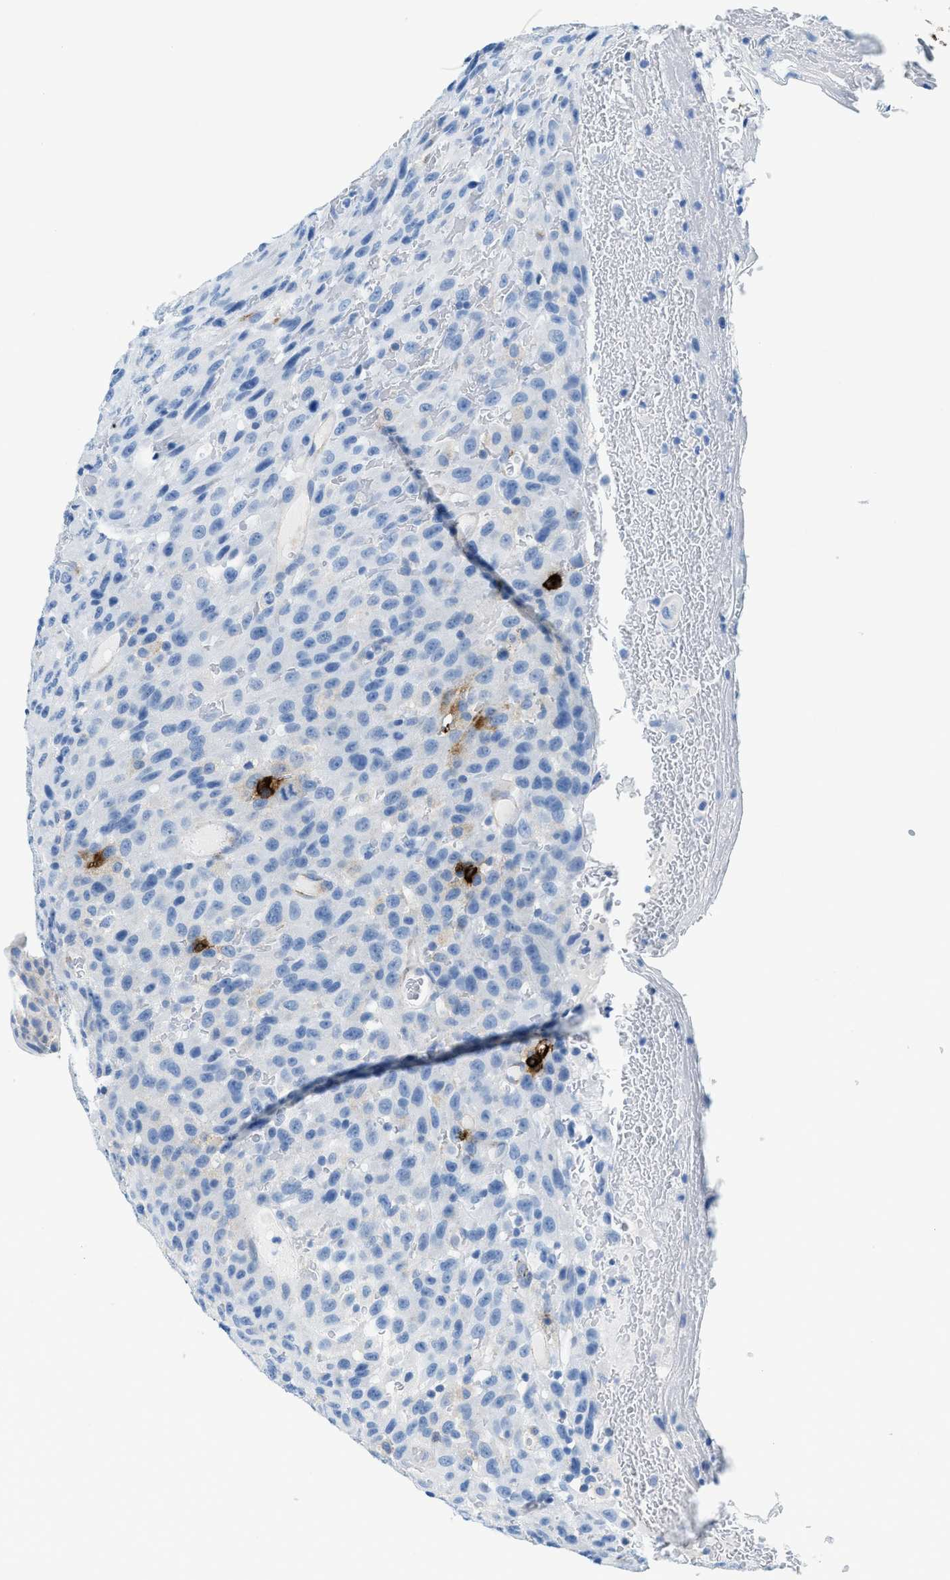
{"staining": {"intensity": "negative", "quantity": "none", "location": "none"}, "tissue": "urothelial cancer", "cell_type": "Tumor cells", "image_type": "cancer", "snomed": [{"axis": "morphology", "description": "Urothelial carcinoma, High grade"}, {"axis": "topography", "description": "Urinary bladder"}], "caption": "A high-resolution image shows immunohistochemistry staining of urothelial cancer, which reveals no significant positivity in tumor cells.", "gene": "TPSAB1", "patient": {"sex": "male", "age": 66}}